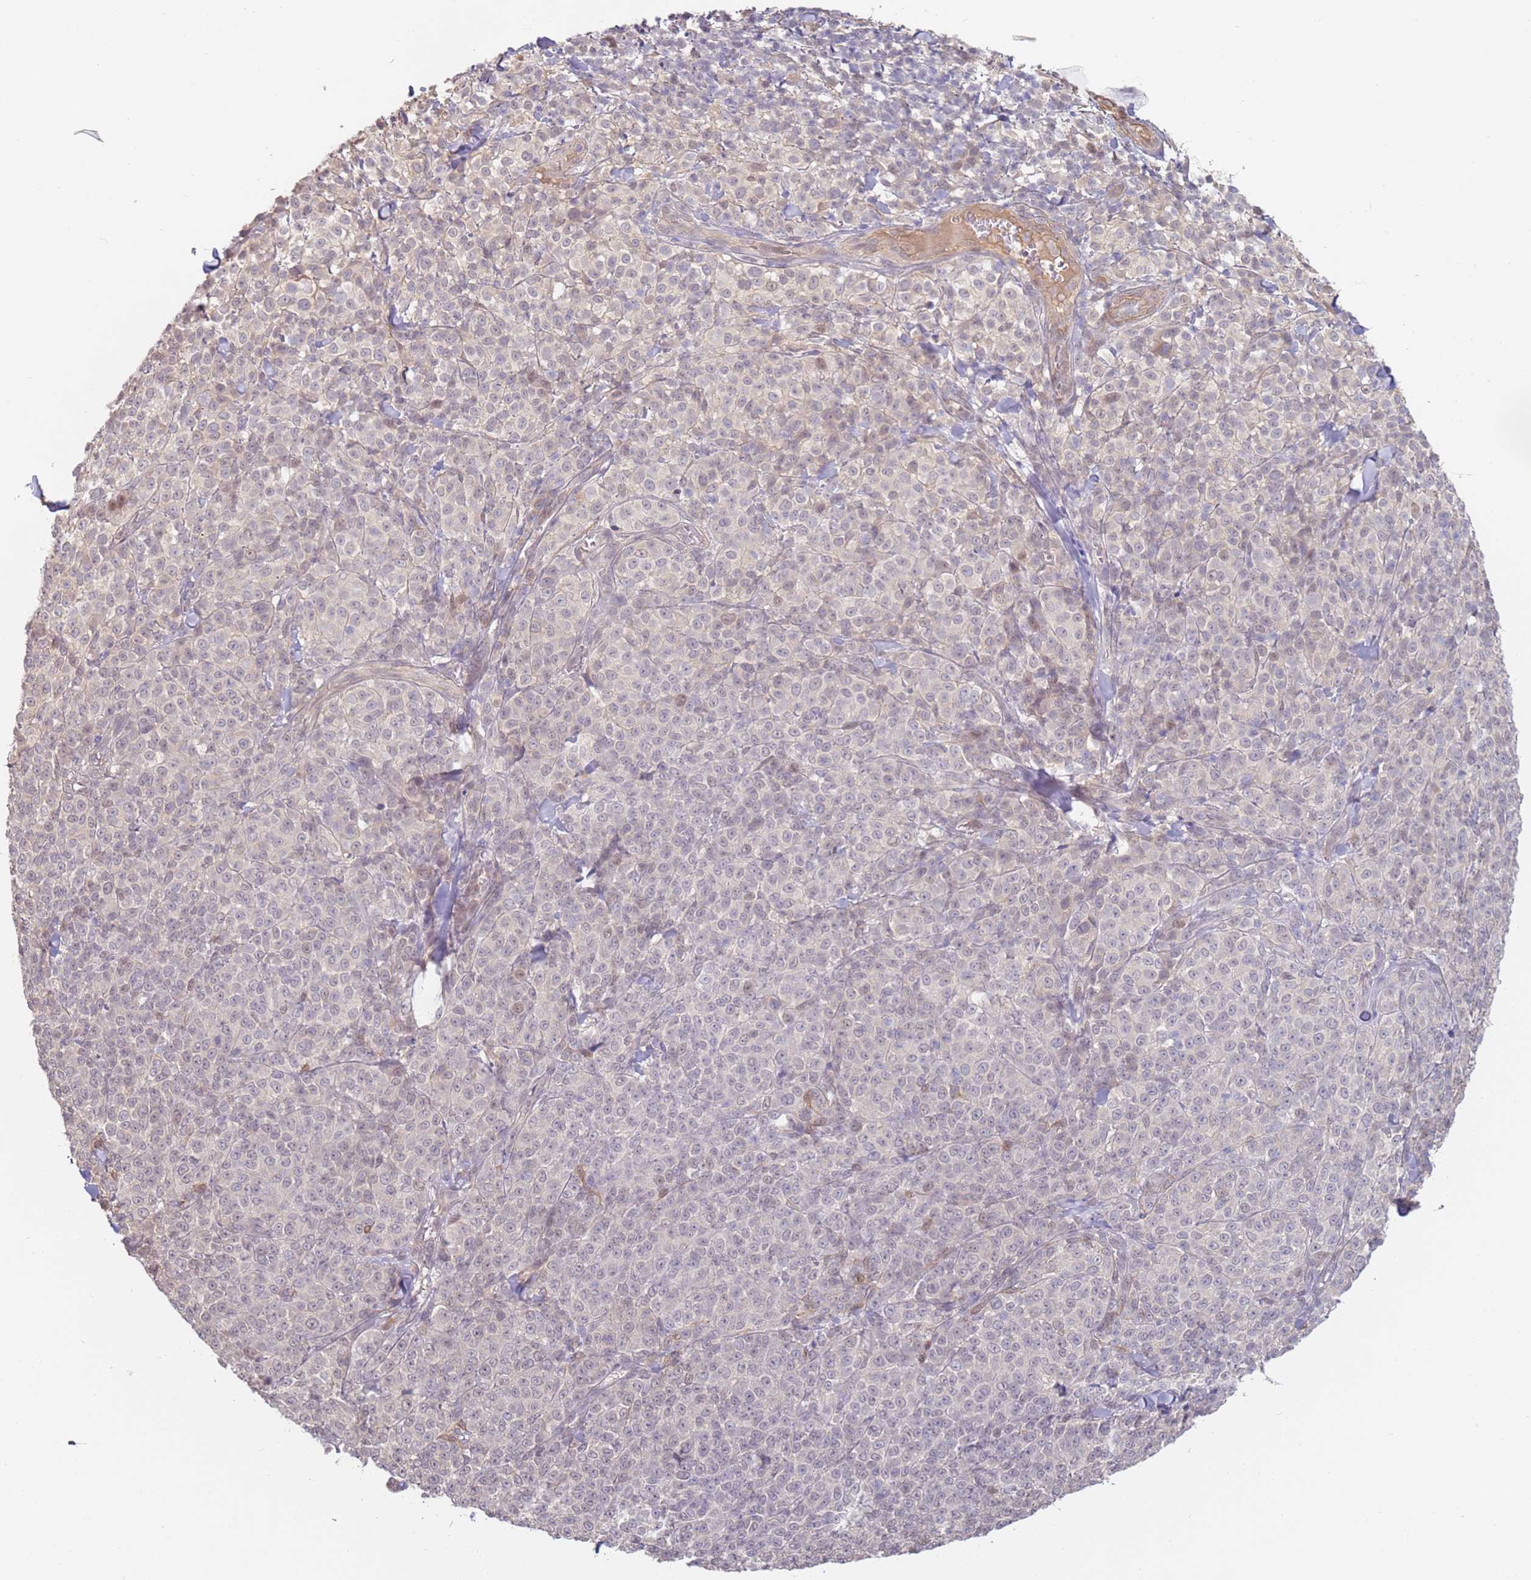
{"staining": {"intensity": "negative", "quantity": "none", "location": "none"}, "tissue": "melanoma", "cell_type": "Tumor cells", "image_type": "cancer", "snomed": [{"axis": "morphology", "description": "Normal tissue, NOS"}, {"axis": "morphology", "description": "Malignant melanoma, NOS"}, {"axis": "topography", "description": "Skin"}], "caption": "Immunohistochemical staining of human melanoma reveals no significant positivity in tumor cells.", "gene": "WDR93", "patient": {"sex": "female", "age": 34}}